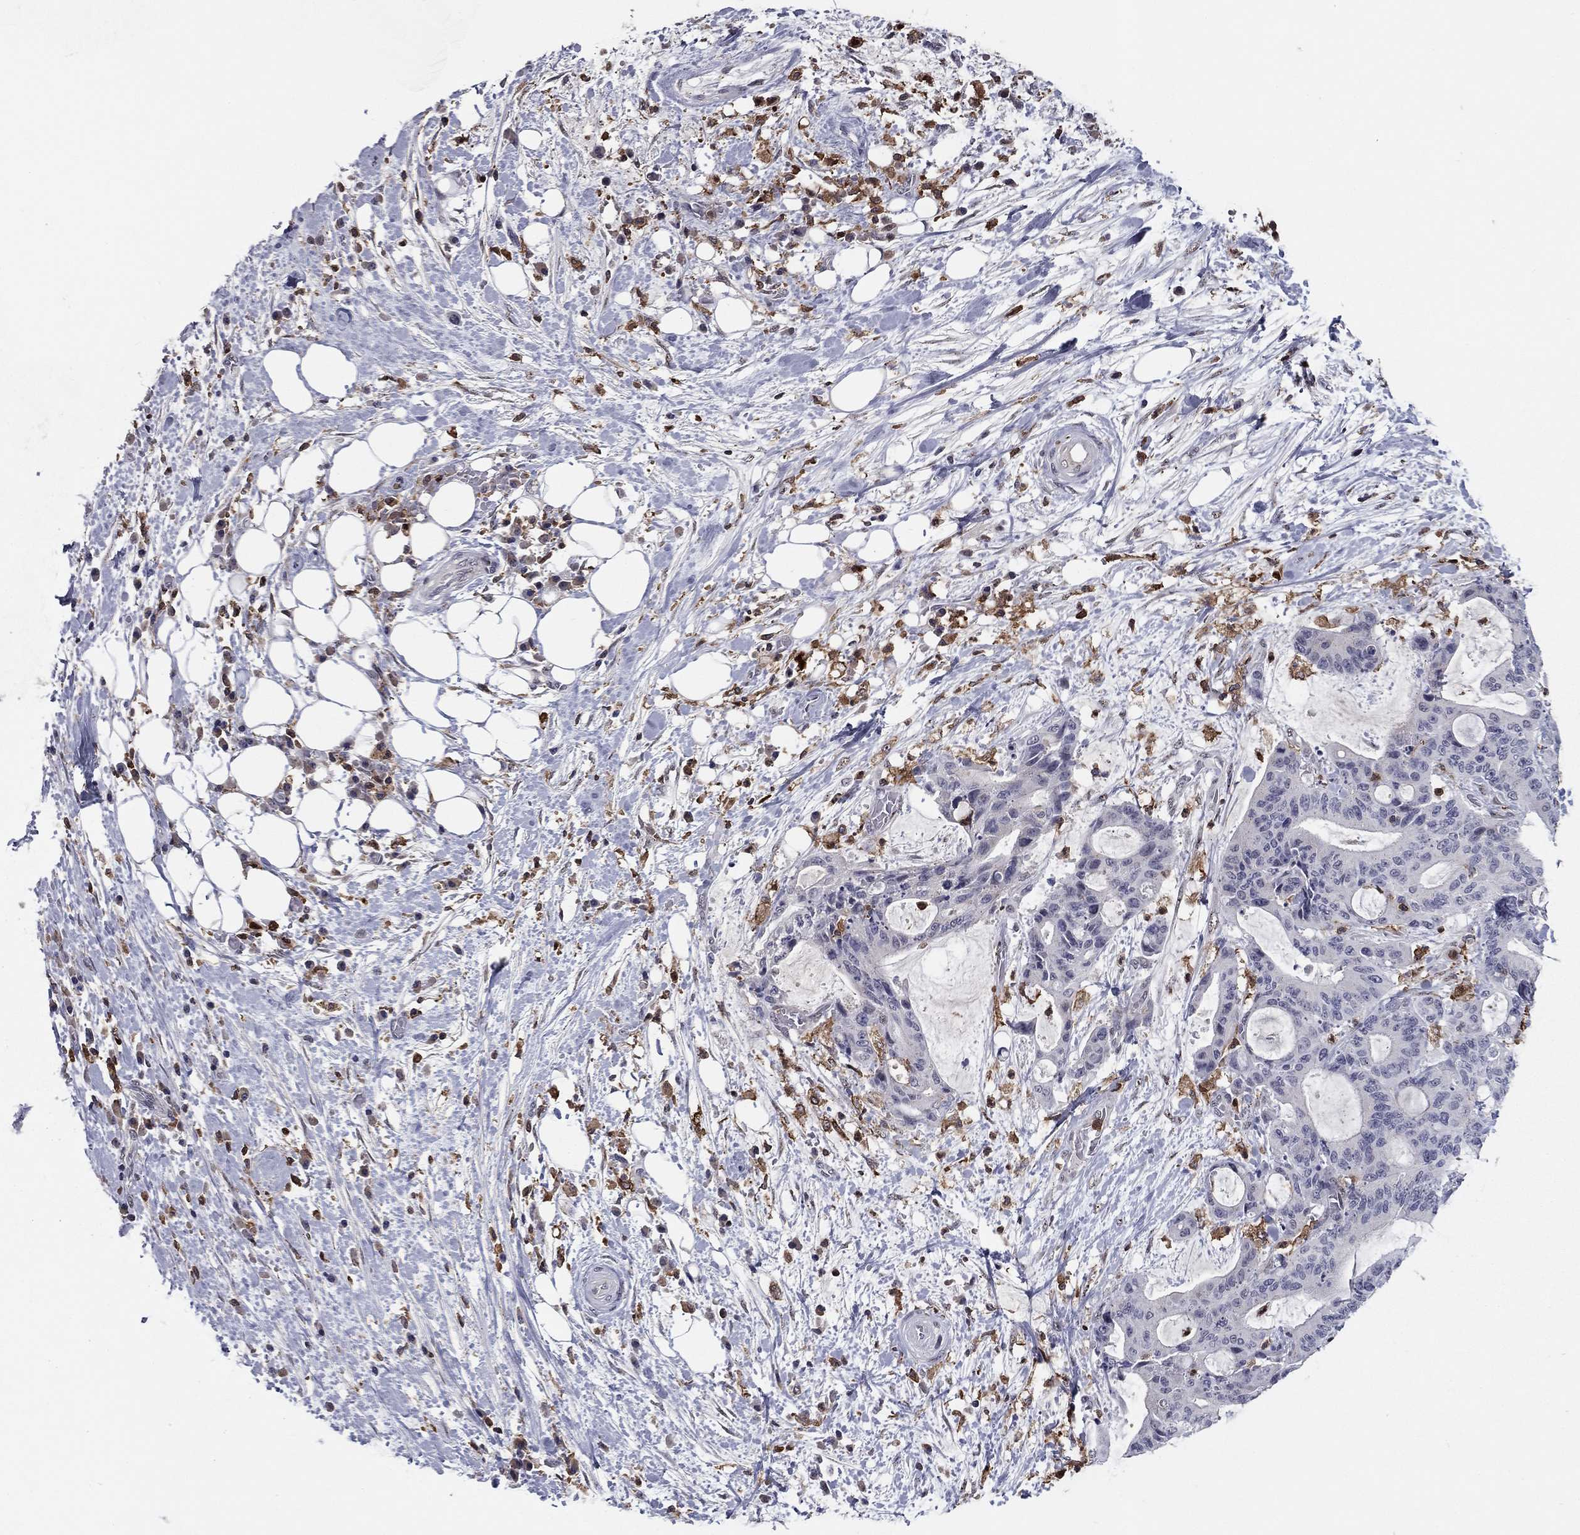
{"staining": {"intensity": "negative", "quantity": "none", "location": "none"}, "tissue": "liver cancer", "cell_type": "Tumor cells", "image_type": "cancer", "snomed": [{"axis": "morphology", "description": "Cholangiocarcinoma"}, {"axis": "topography", "description": "Liver"}], "caption": "Tumor cells show no significant protein staining in liver cancer.", "gene": "PLCB2", "patient": {"sex": "female", "age": 73}}